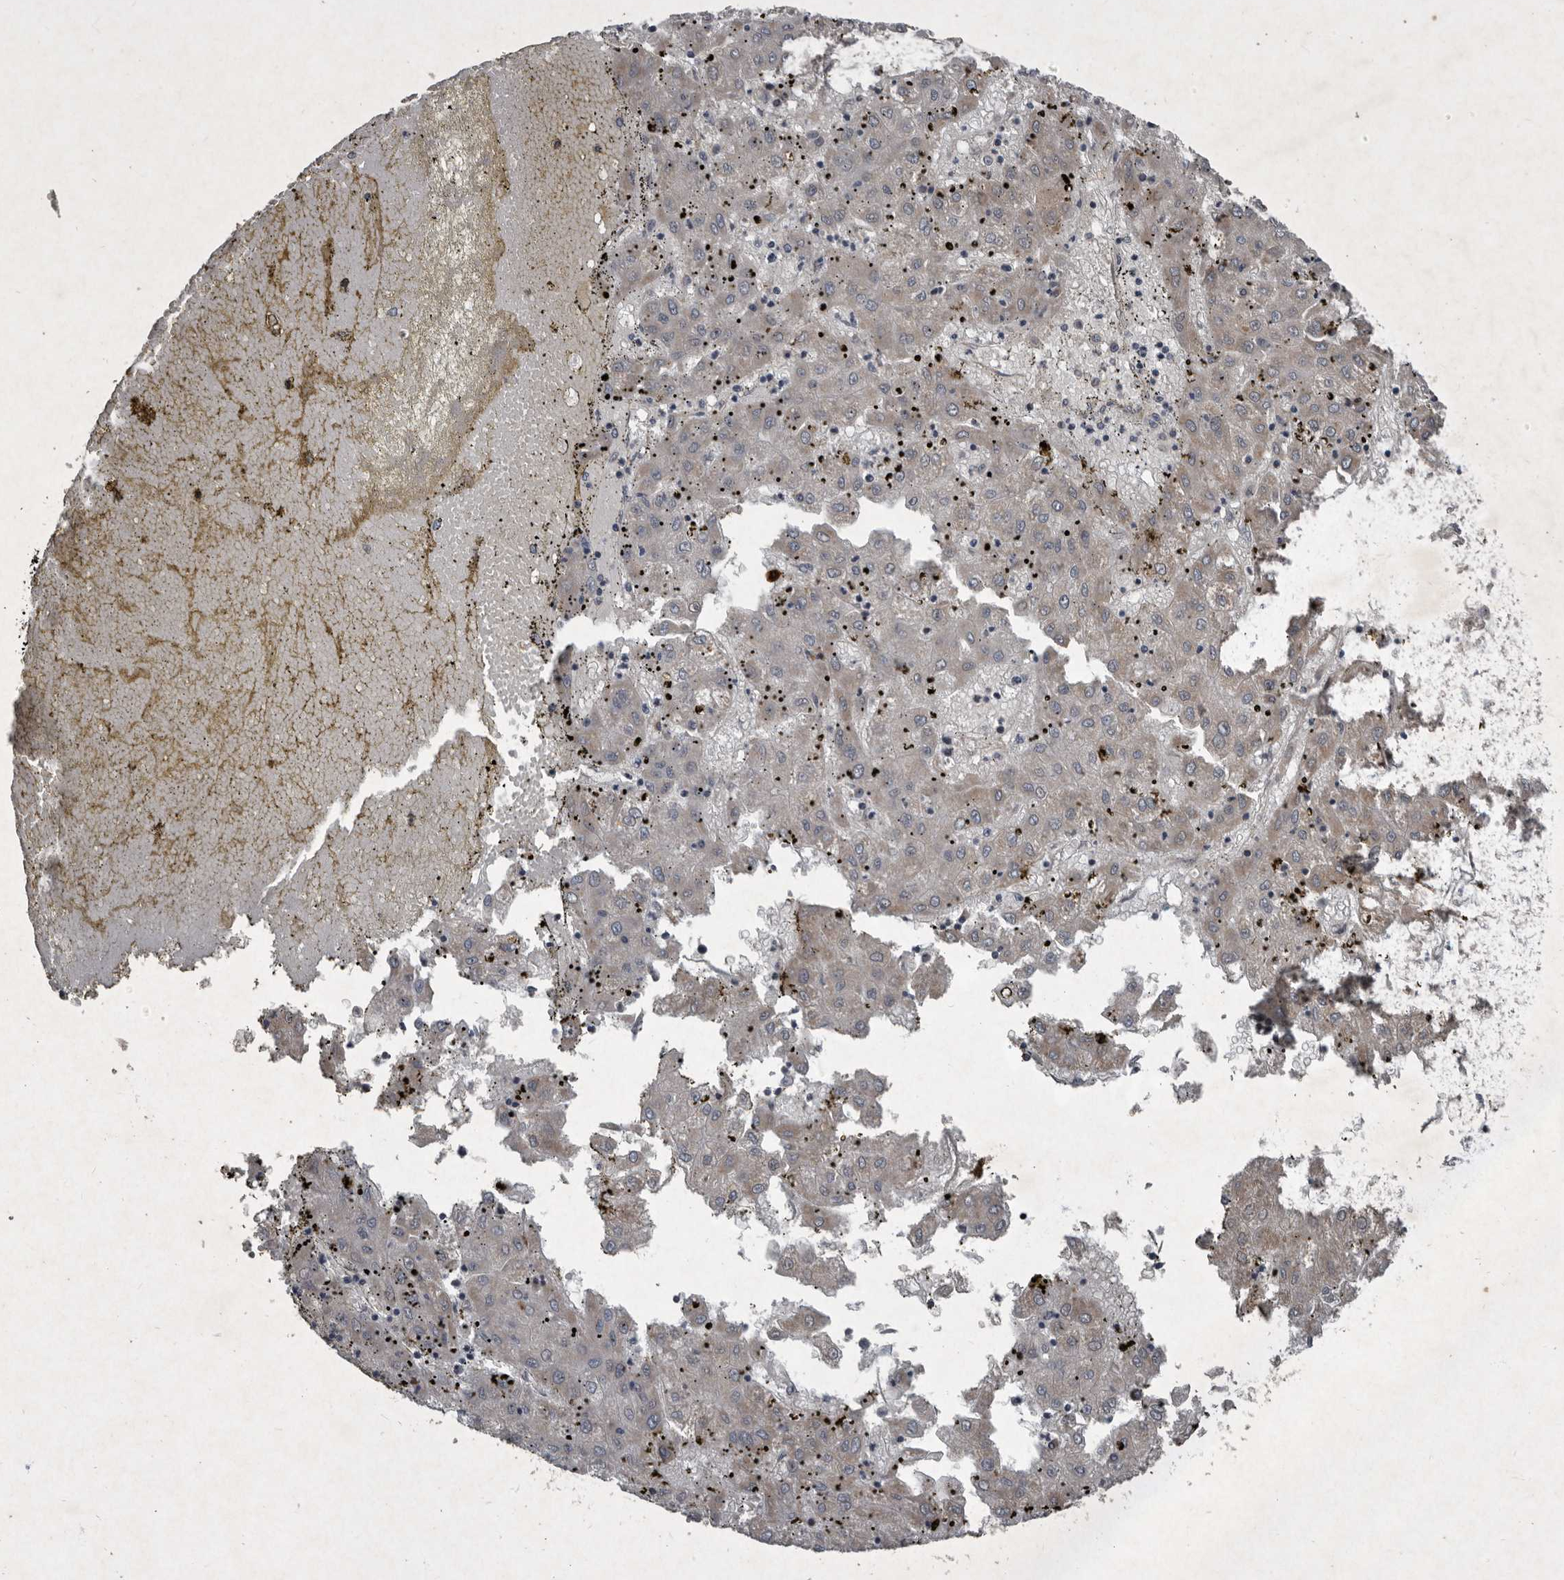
{"staining": {"intensity": "negative", "quantity": "none", "location": "none"}, "tissue": "liver cancer", "cell_type": "Tumor cells", "image_type": "cancer", "snomed": [{"axis": "morphology", "description": "Carcinoma, Hepatocellular, NOS"}, {"axis": "topography", "description": "Liver"}], "caption": "DAB (3,3'-diaminobenzidine) immunohistochemical staining of hepatocellular carcinoma (liver) shows no significant positivity in tumor cells.", "gene": "MRPS15", "patient": {"sex": "male", "age": 72}}